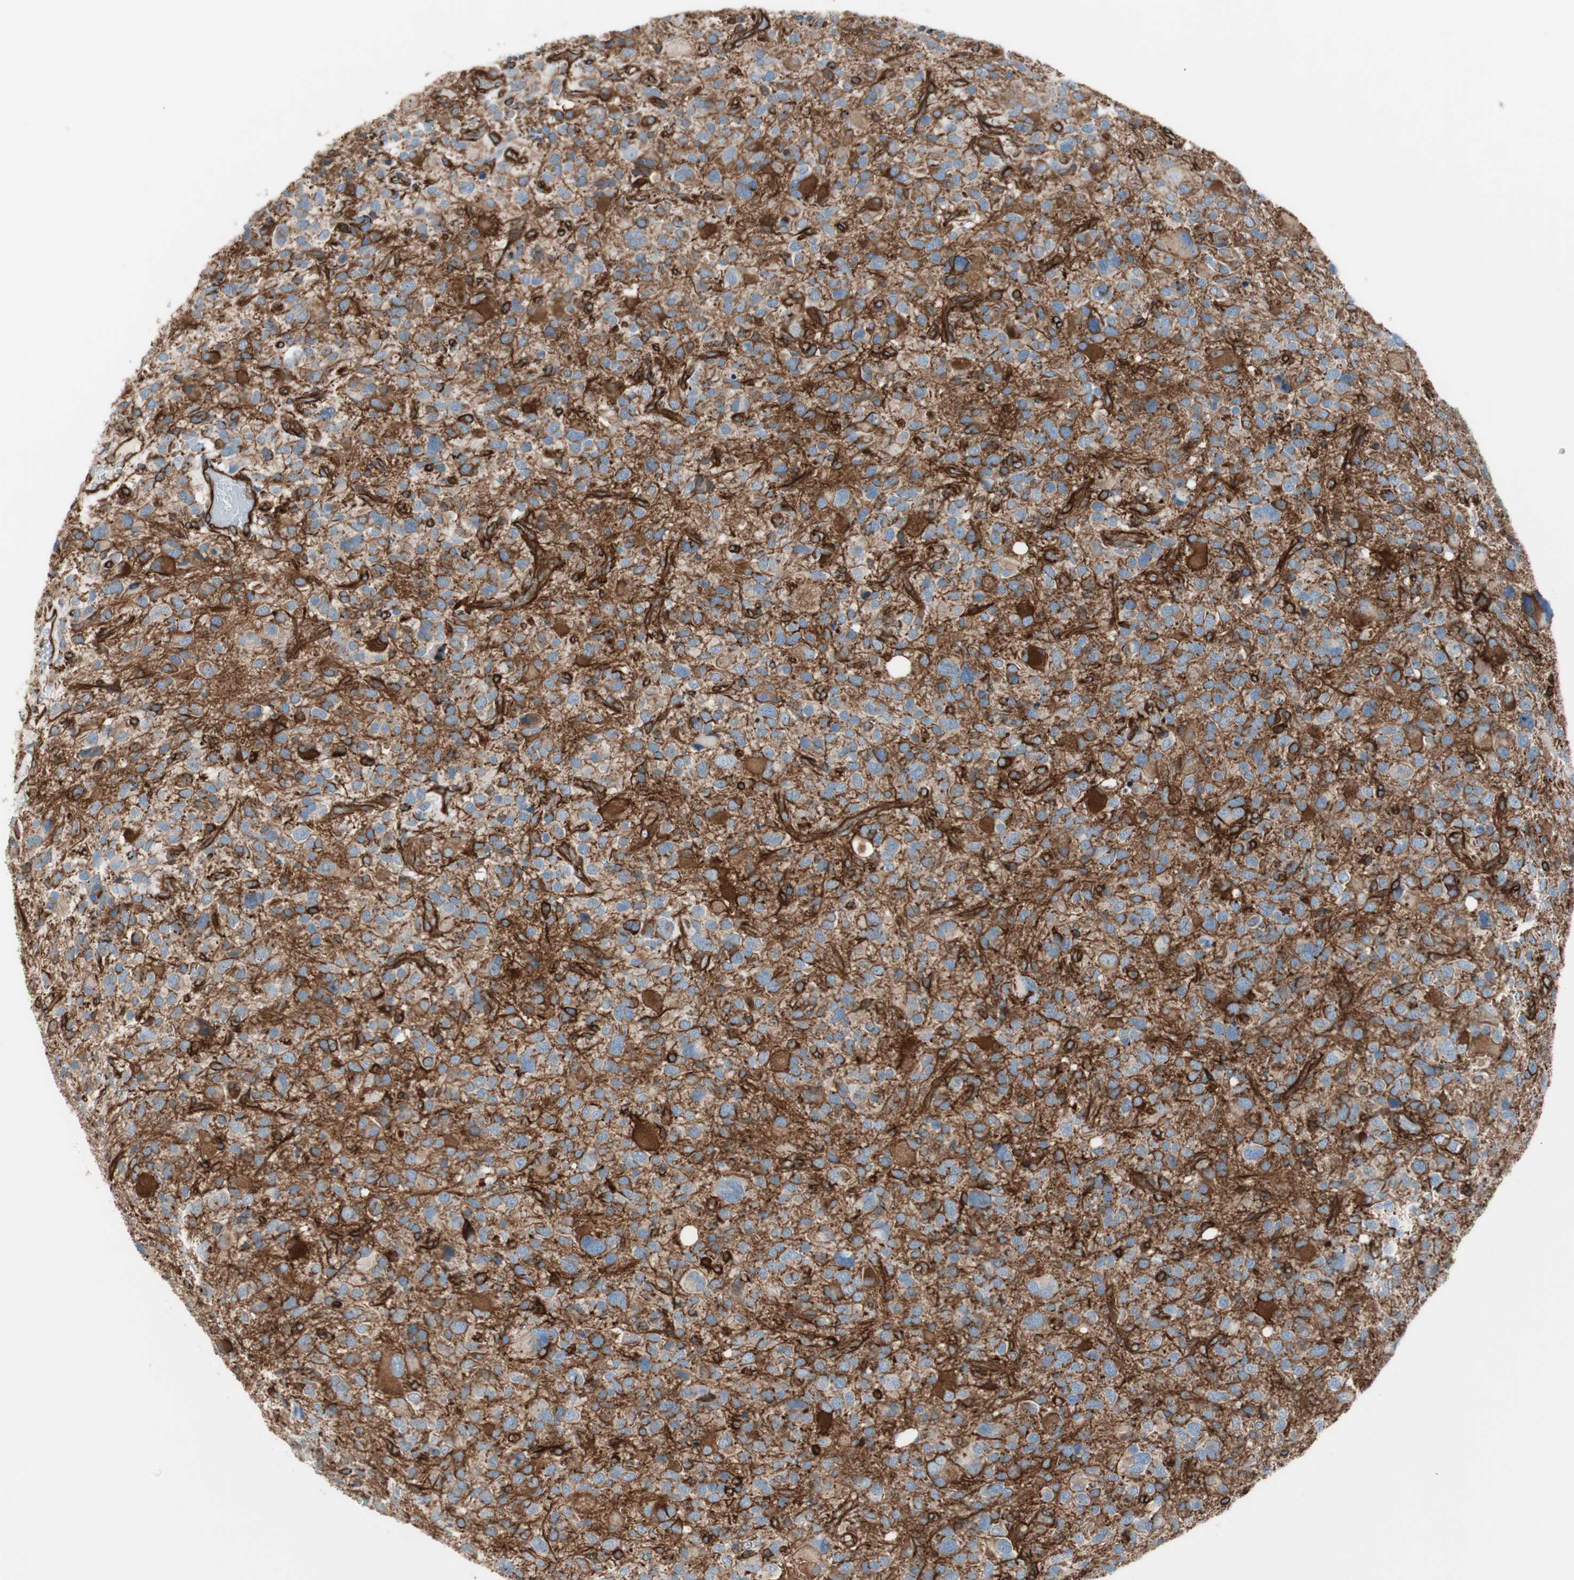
{"staining": {"intensity": "strong", "quantity": ">75%", "location": "cytoplasmic/membranous"}, "tissue": "glioma", "cell_type": "Tumor cells", "image_type": "cancer", "snomed": [{"axis": "morphology", "description": "Glioma, malignant, High grade"}, {"axis": "topography", "description": "Brain"}], "caption": "Immunohistochemical staining of malignant glioma (high-grade) shows high levels of strong cytoplasmic/membranous expression in about >75% of tumor cells. (IHC, brightfield microscopy, high magnification).", "gene": "TCTA", "patient": {"sex": "male", "age": 48}}